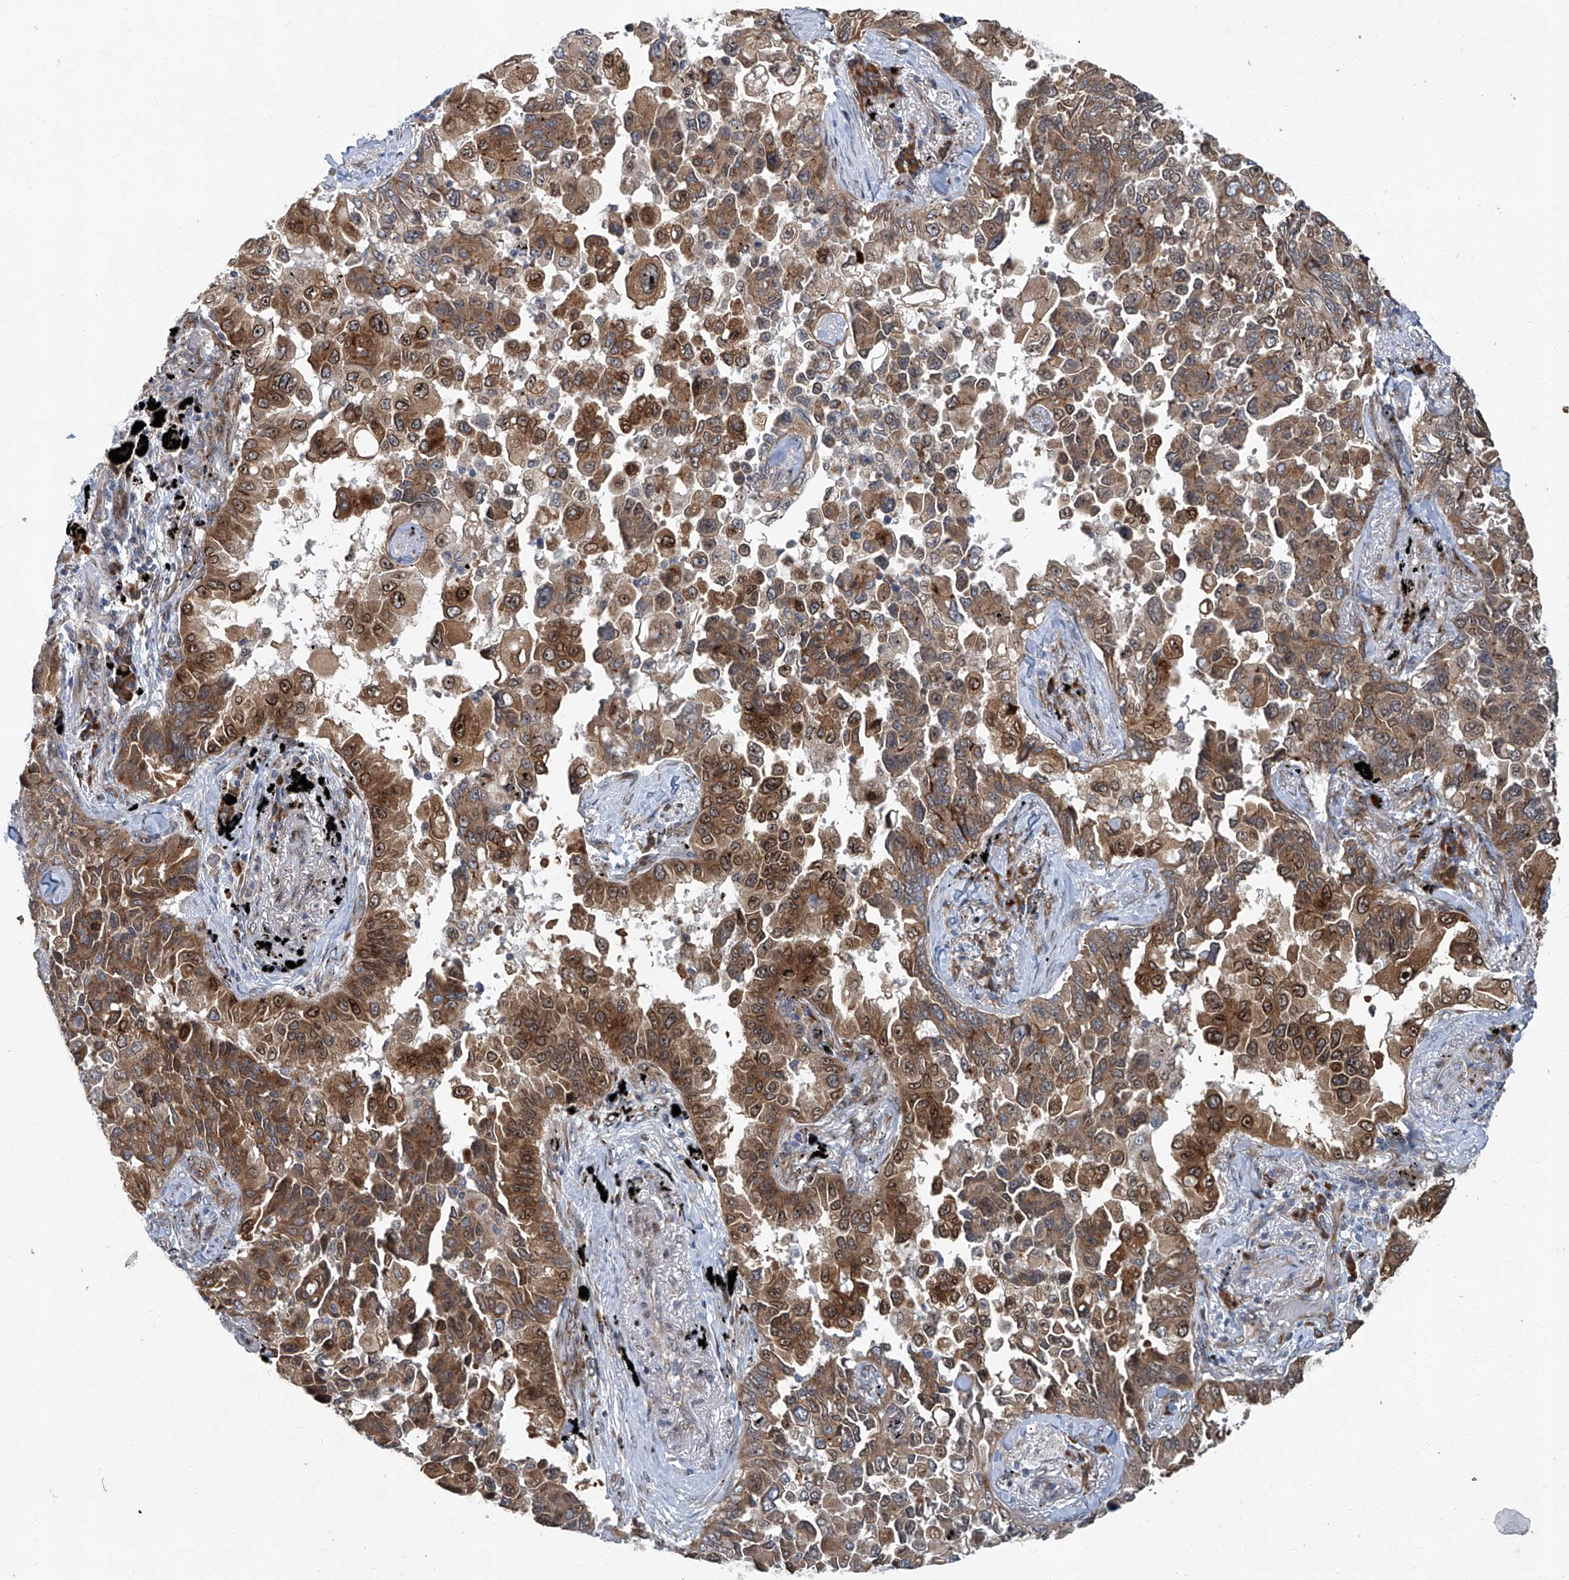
{"staining": {"intensity": "moderate", "quantity": ">75%", "location": "cytoplasmic/membranous,nuclear"}, "tissue": "lung cancer", "cell_type": "Tumor cells", "image_type": "cancer", "snomed": [{"axis": "morphology", "description": "Adenocarcinoma, NOS"}, {"axis": "topography", "description": "Lung"}], "caption": "Immunohistochemical staining of lung adenocarcinoma exhibits medium levels of moderate cytoplasmic/membranous and nuclear protein positivity in about >75% of tumor cells. (IHC, brightfield microscopy, high magnification).", "gene": "GPR132", "patient": {"sex": "female", "age": 67}}